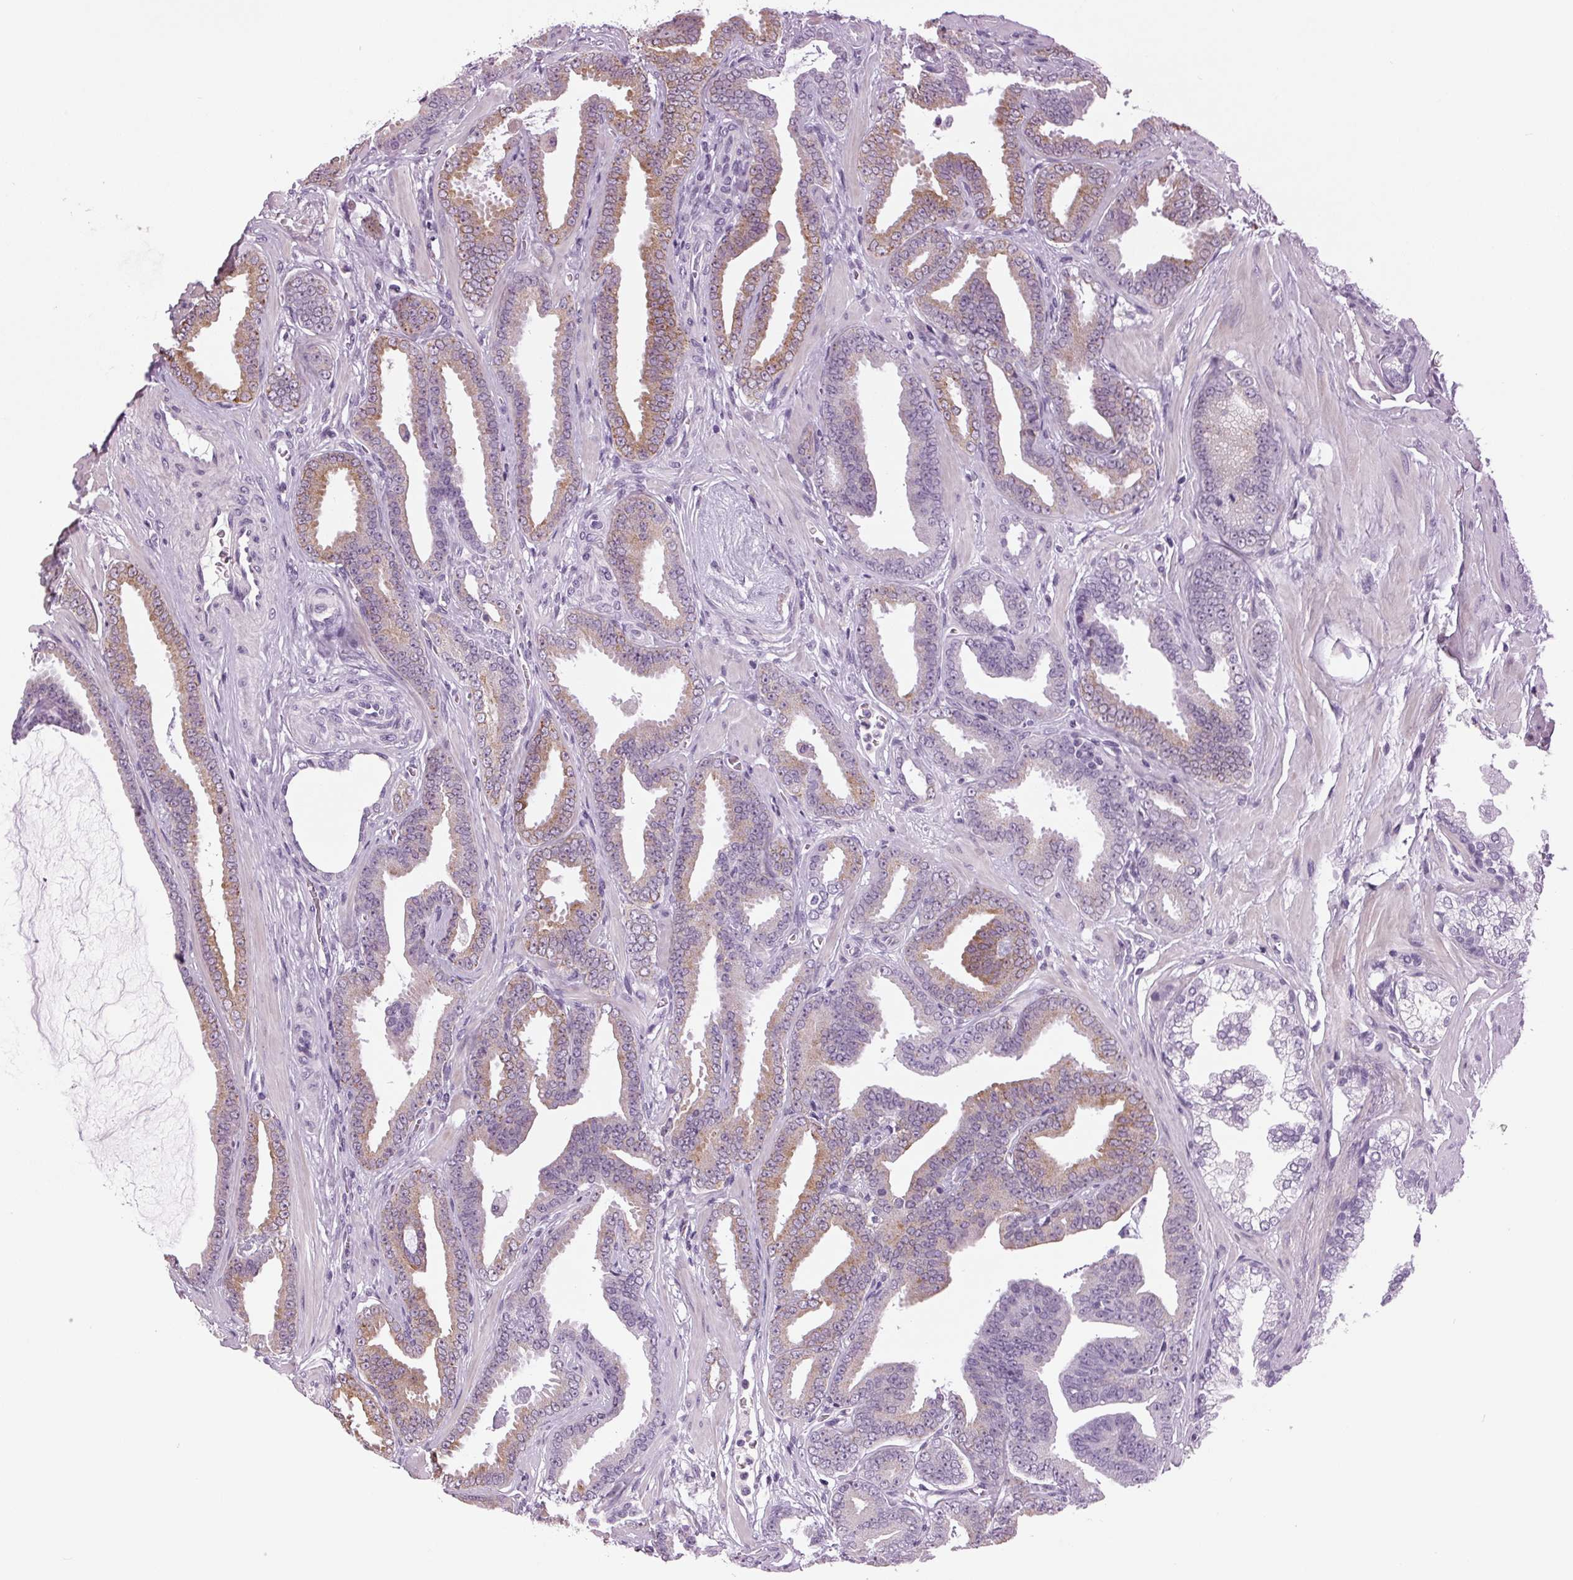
{"staining": {"intensity": "moderate", "quantity": "25%-75%", "location": "cytoplasmic/membranous"}, "tissue": "prostate cancer", "cell_type": "Tumor cells", "image_type": "cancer", "snomed": [{"axis": "morphology", "description": "Adenocarcinoma, Low grade"}, {"axis": "topography", "description": "Prostate"}], "caption": "Immunohistochemistry of prostate low-grade adenocarcinoma exhibits medium levels of moderate cytoplasmic/membranous positivity in about 25%-75% of tumor cells.", "gene": "DNAH12", "patient": {"sex": "male", "age": 63}}